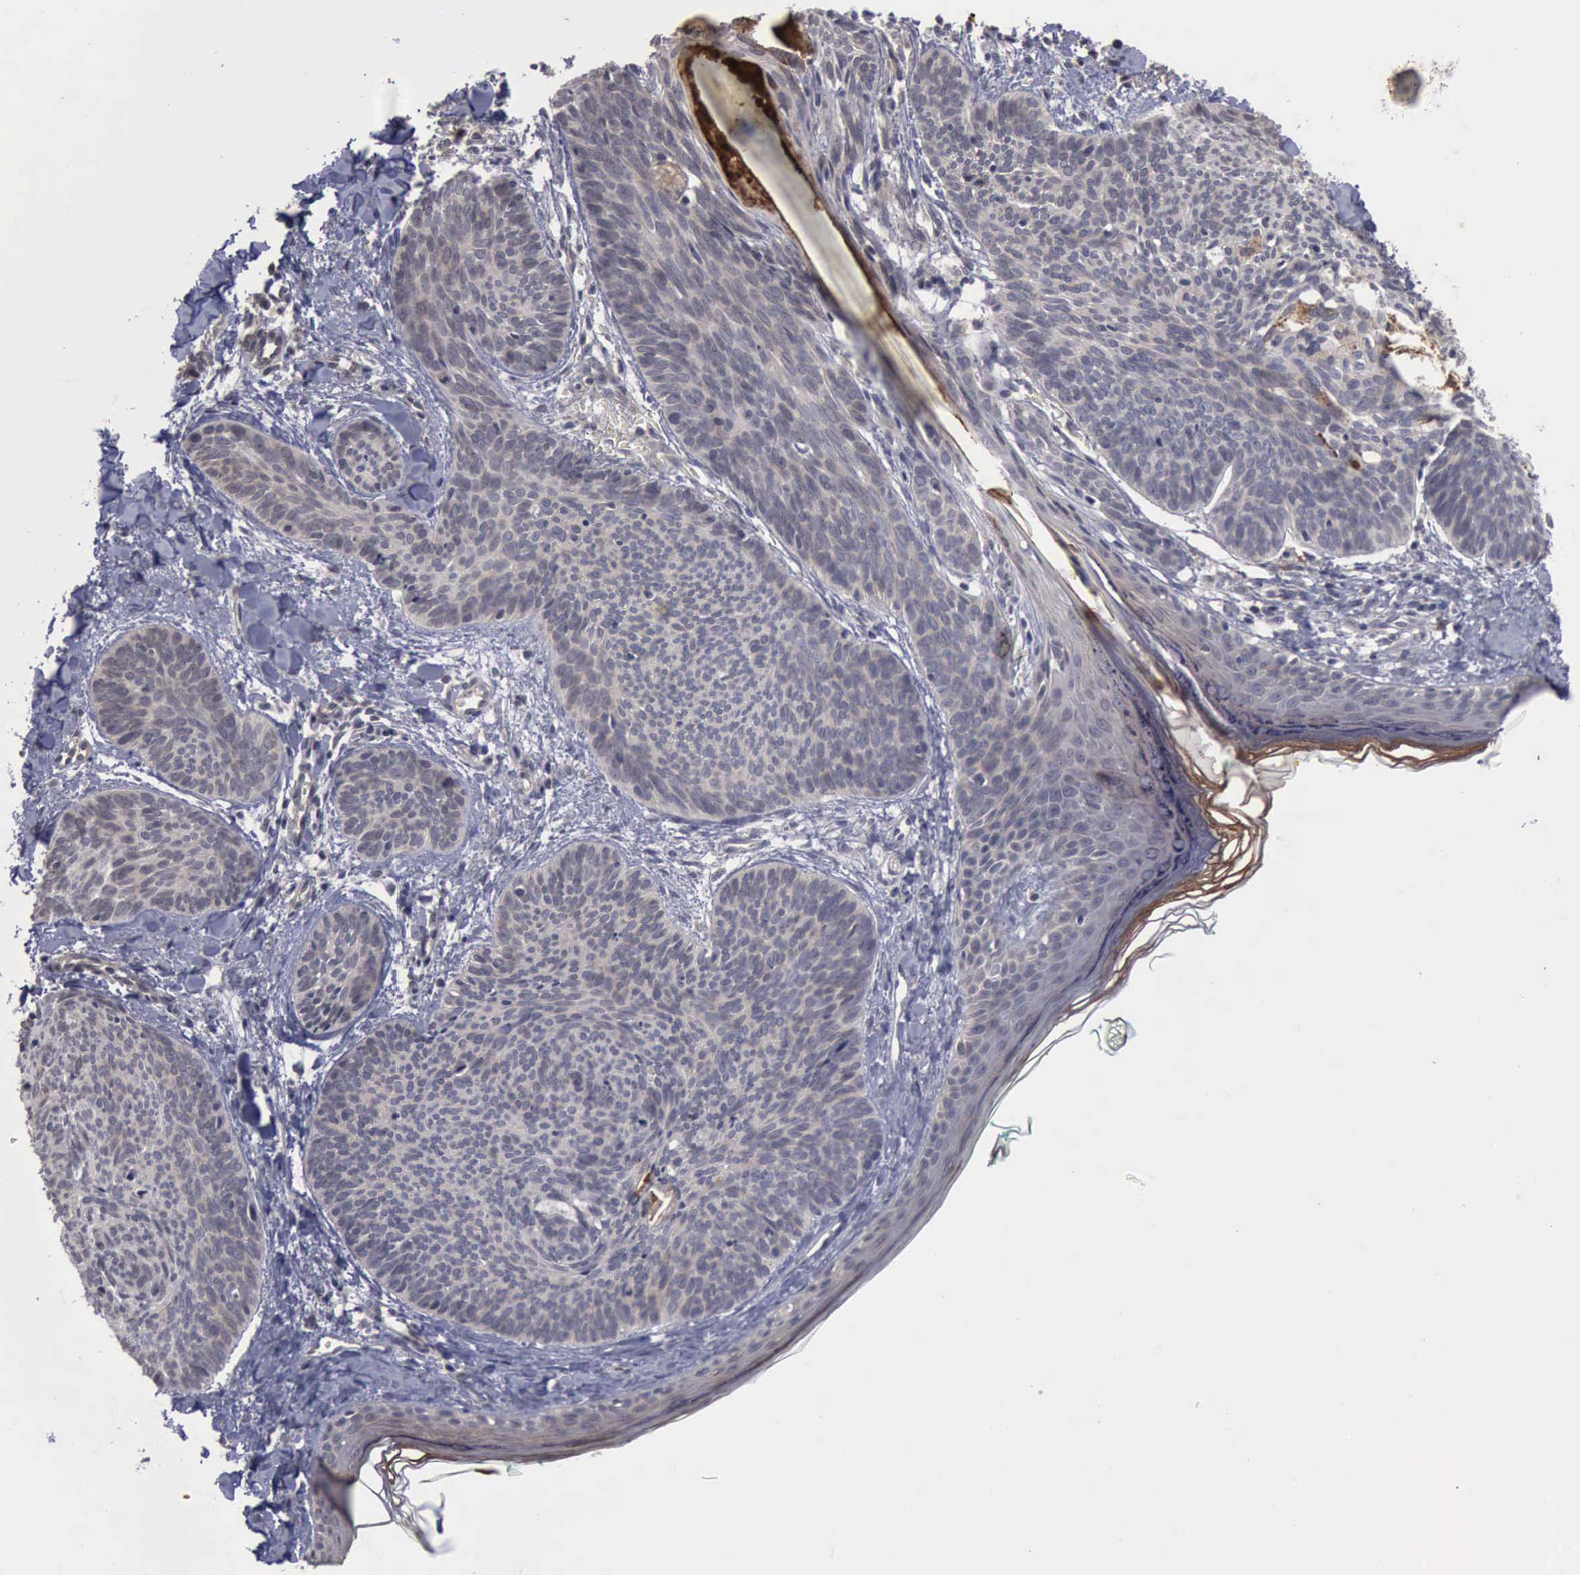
{"staining": {"intensity": "negative", "quantity": "none", "location": "none"}, "tissue": "skin cancer", "cell_type": "Tumor cells", "image_type": "cancer", "snomed": [{"axis": "morphology", "description": "Basal cell carcinoma"}, {"axis": "topography", "description": "Skin"}], "caption": "Image shows no protein staining in tumor cells of skin basal cell carcinoma tissue.", "gene": "MMP9", "patient": {"sex": "female", "age": 81}}